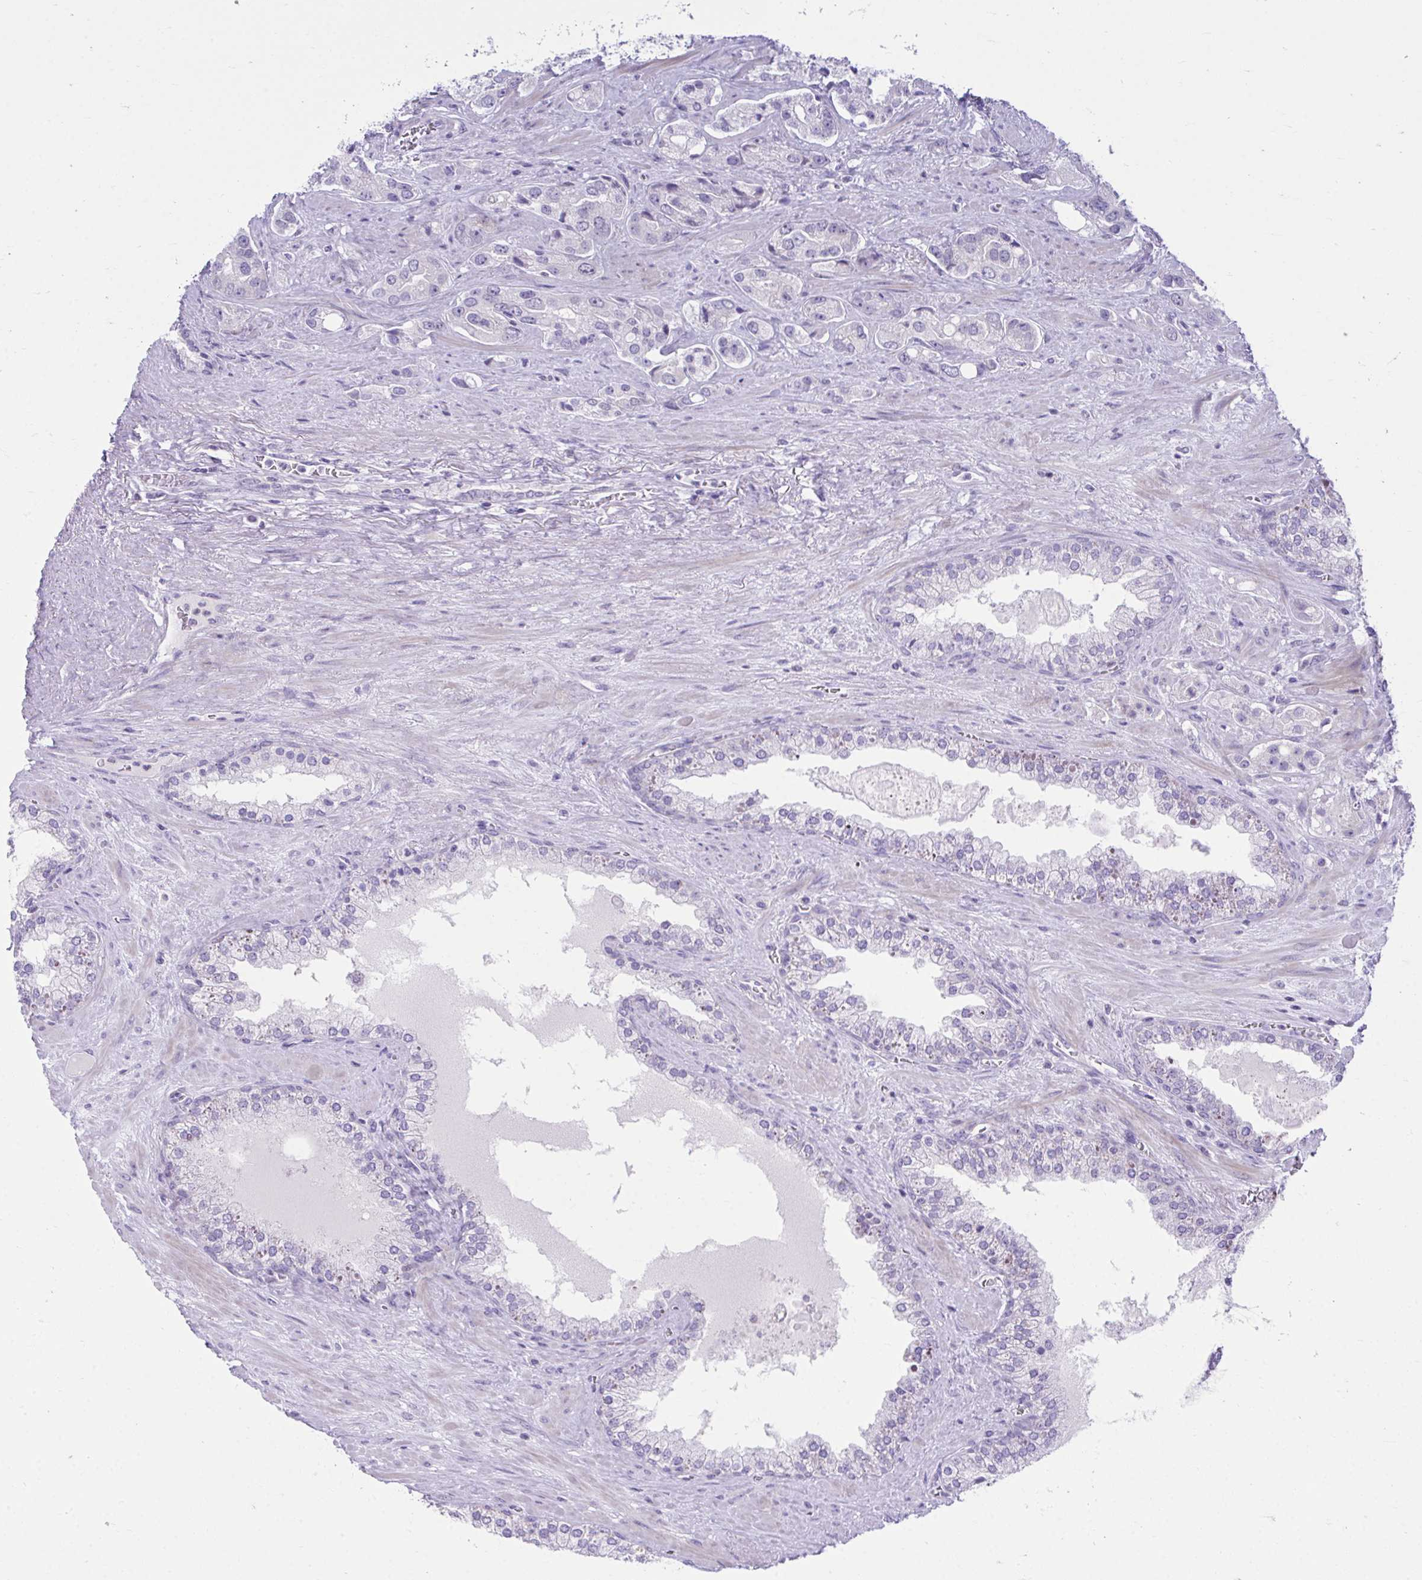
{"staining": {"intensity": "negative", "quantity": "none", "location": "none"}, "tissue": "prostate cancer", "cell_type": "Tumor cells", "image_type": "cancer", "snomed": [{"axis": "morphology", "description": "Adenocarcinoma, High grade"}, {"axis": "topography", "description": "Prostate"}], "caption": "There is no significant positivity in tumor cells of high-grade adenocarcinoma (prostate).", "gene": "OR7A5", "patient": {"sex": "male", "age": 67}}